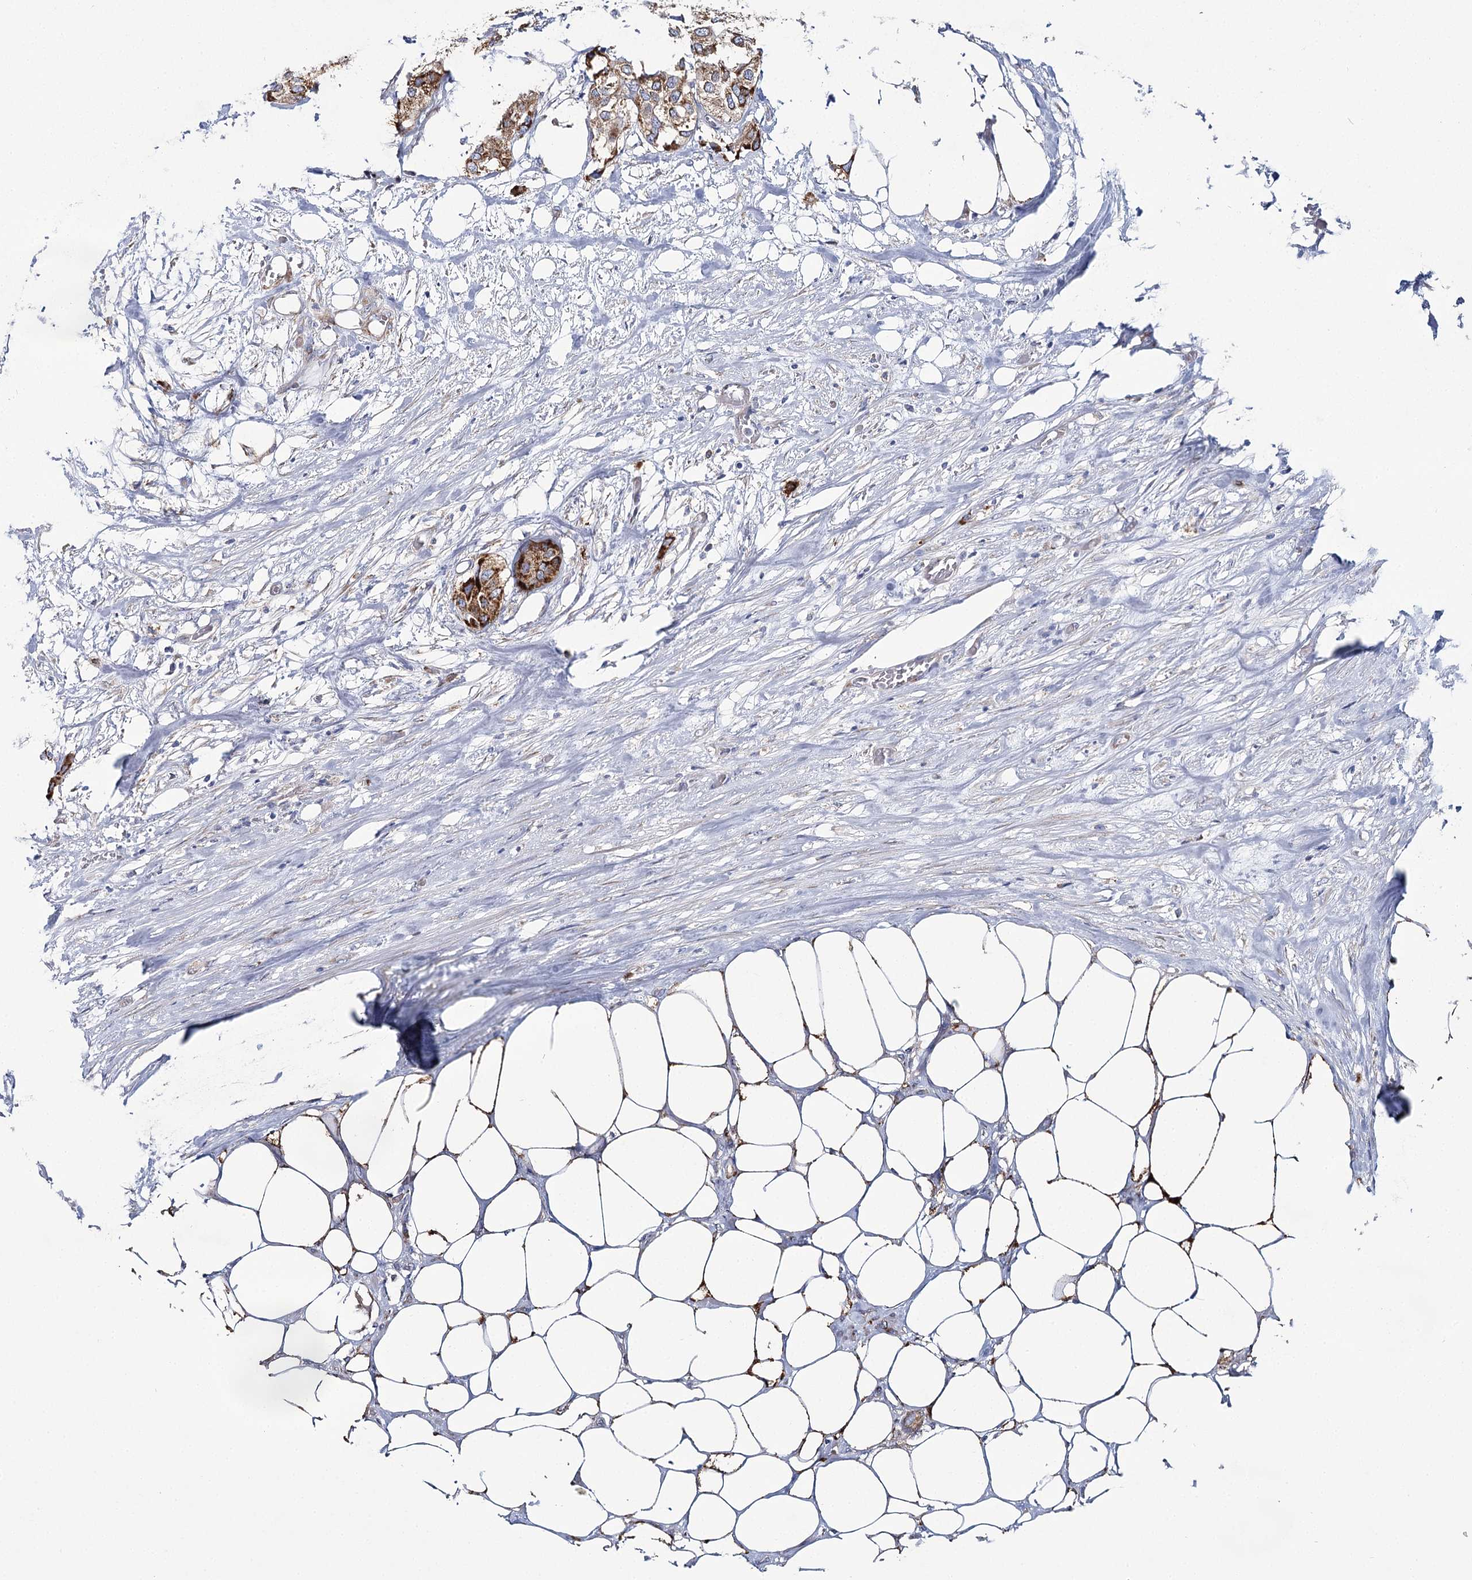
{"staining": {"intensity": "moderate", "quantity": ">75%", "location": "cytoplasmic/membranous"}, "tissue": "urothelial cancer", "cell_type": "Tumor cells", "image_type": "cancer", "snomed": [{"axis": "morphology", "description": "Urothelial carcinoma, High grade"}, {"axis": "topography", "description": "Urinary bladder"}], "caption": "DAB immunohistochemical staining of human urothelial cancer displays moderate cytoplasmic/membranous protein positivity in approximately >75% of tumor cells.", "gene": "THUMPD3", "patient": {"sex": "male", "age": 64}}